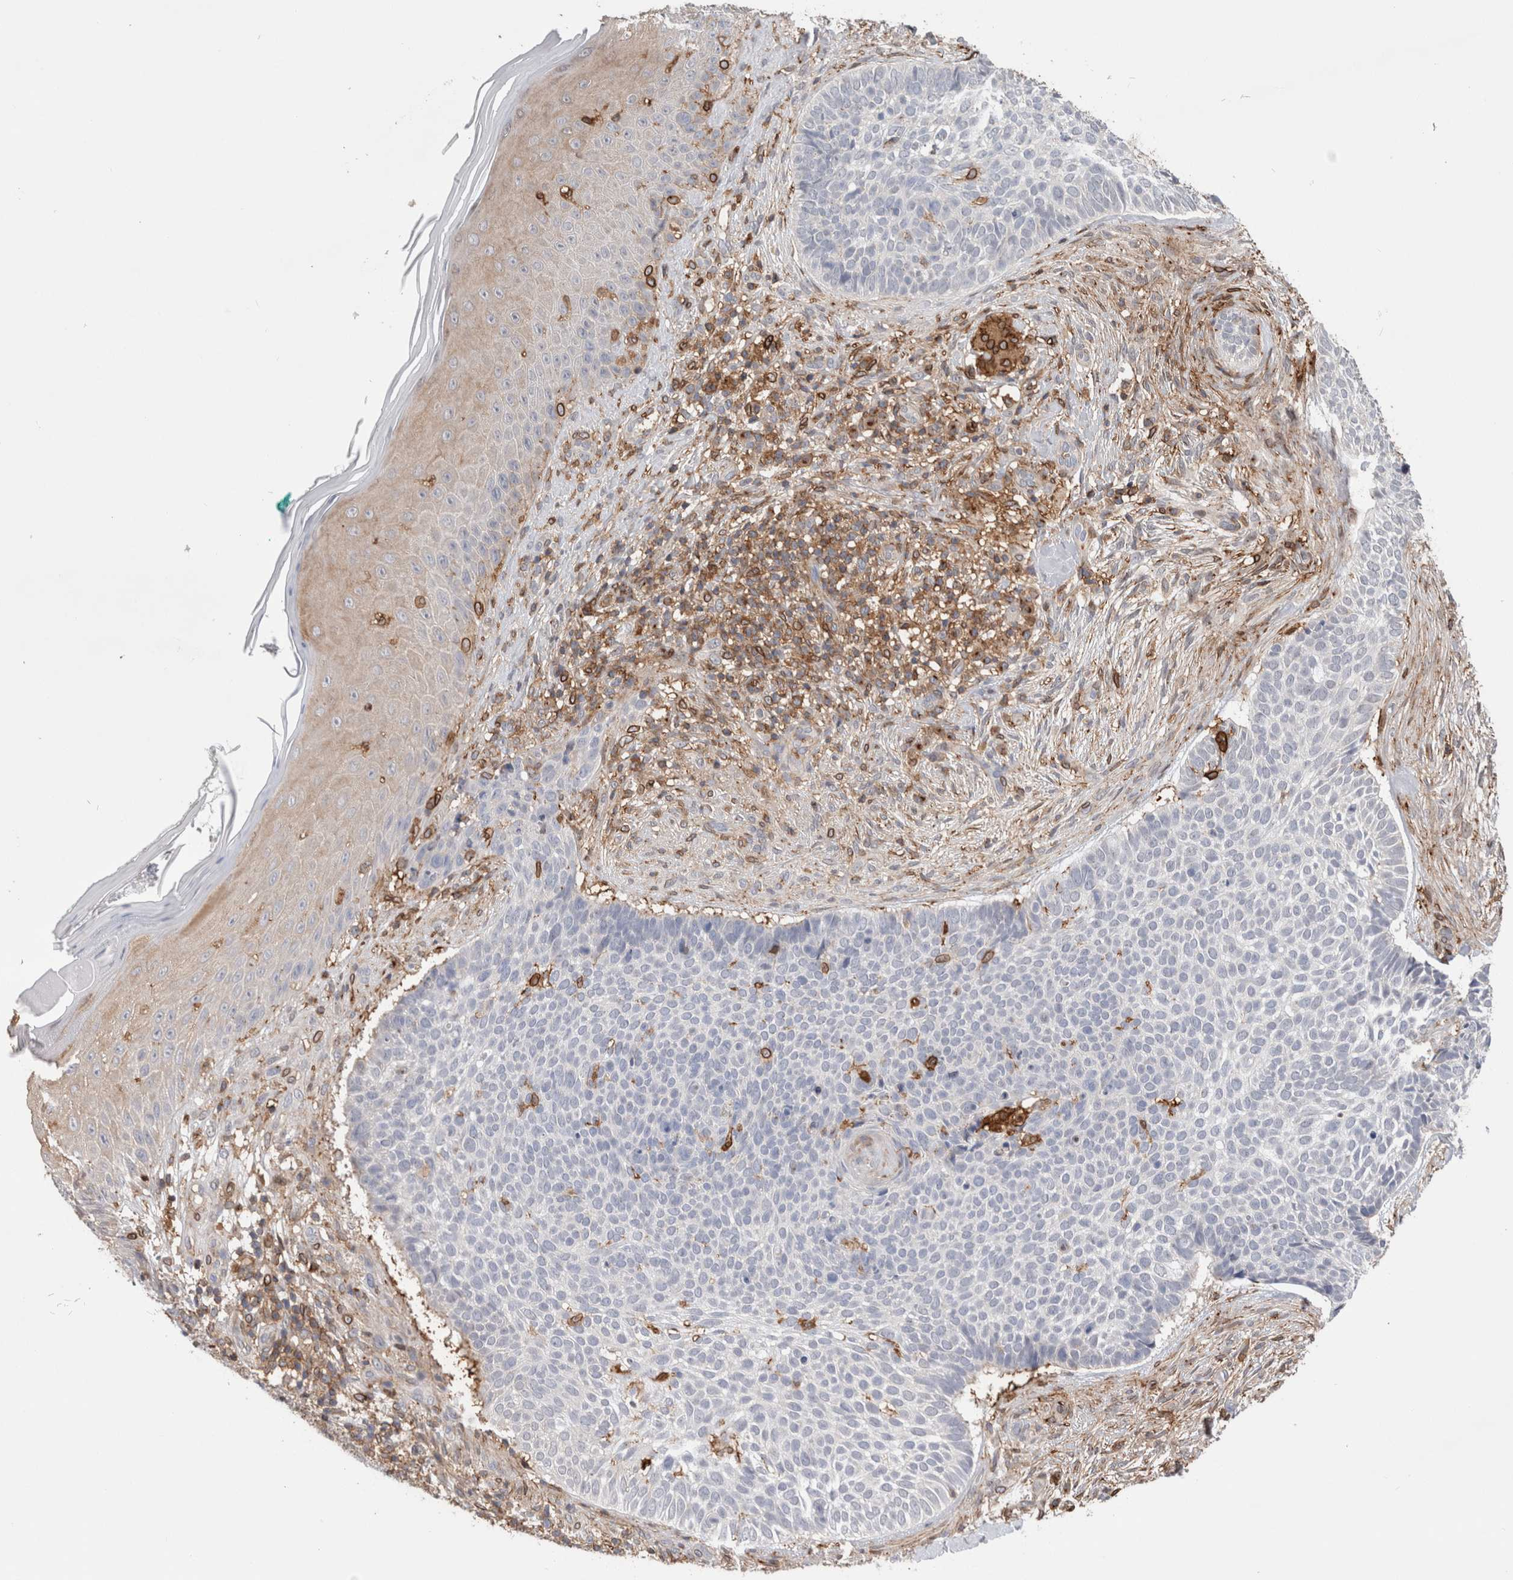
{"staining": {"intensity": "negative", "quantity": "none", "location": "none"}, "tissue": "skin cancer", "cell_type": "Tumor cells", "image_type": "cancer", "snomed": [{"axis": "morphology", "description": "Normal tissue, NOS"}, {"axis": "morphology", "description": "Basal cell carcinoma"}, {"axis": "topography", "description": "Skin"}], "caption": "Micrograph shows no protein staining in tumor cells of skin basal cell carcinoma tissue.", "gene": "CCDC88B", "patient": {"sex": "male", "age": 67}}